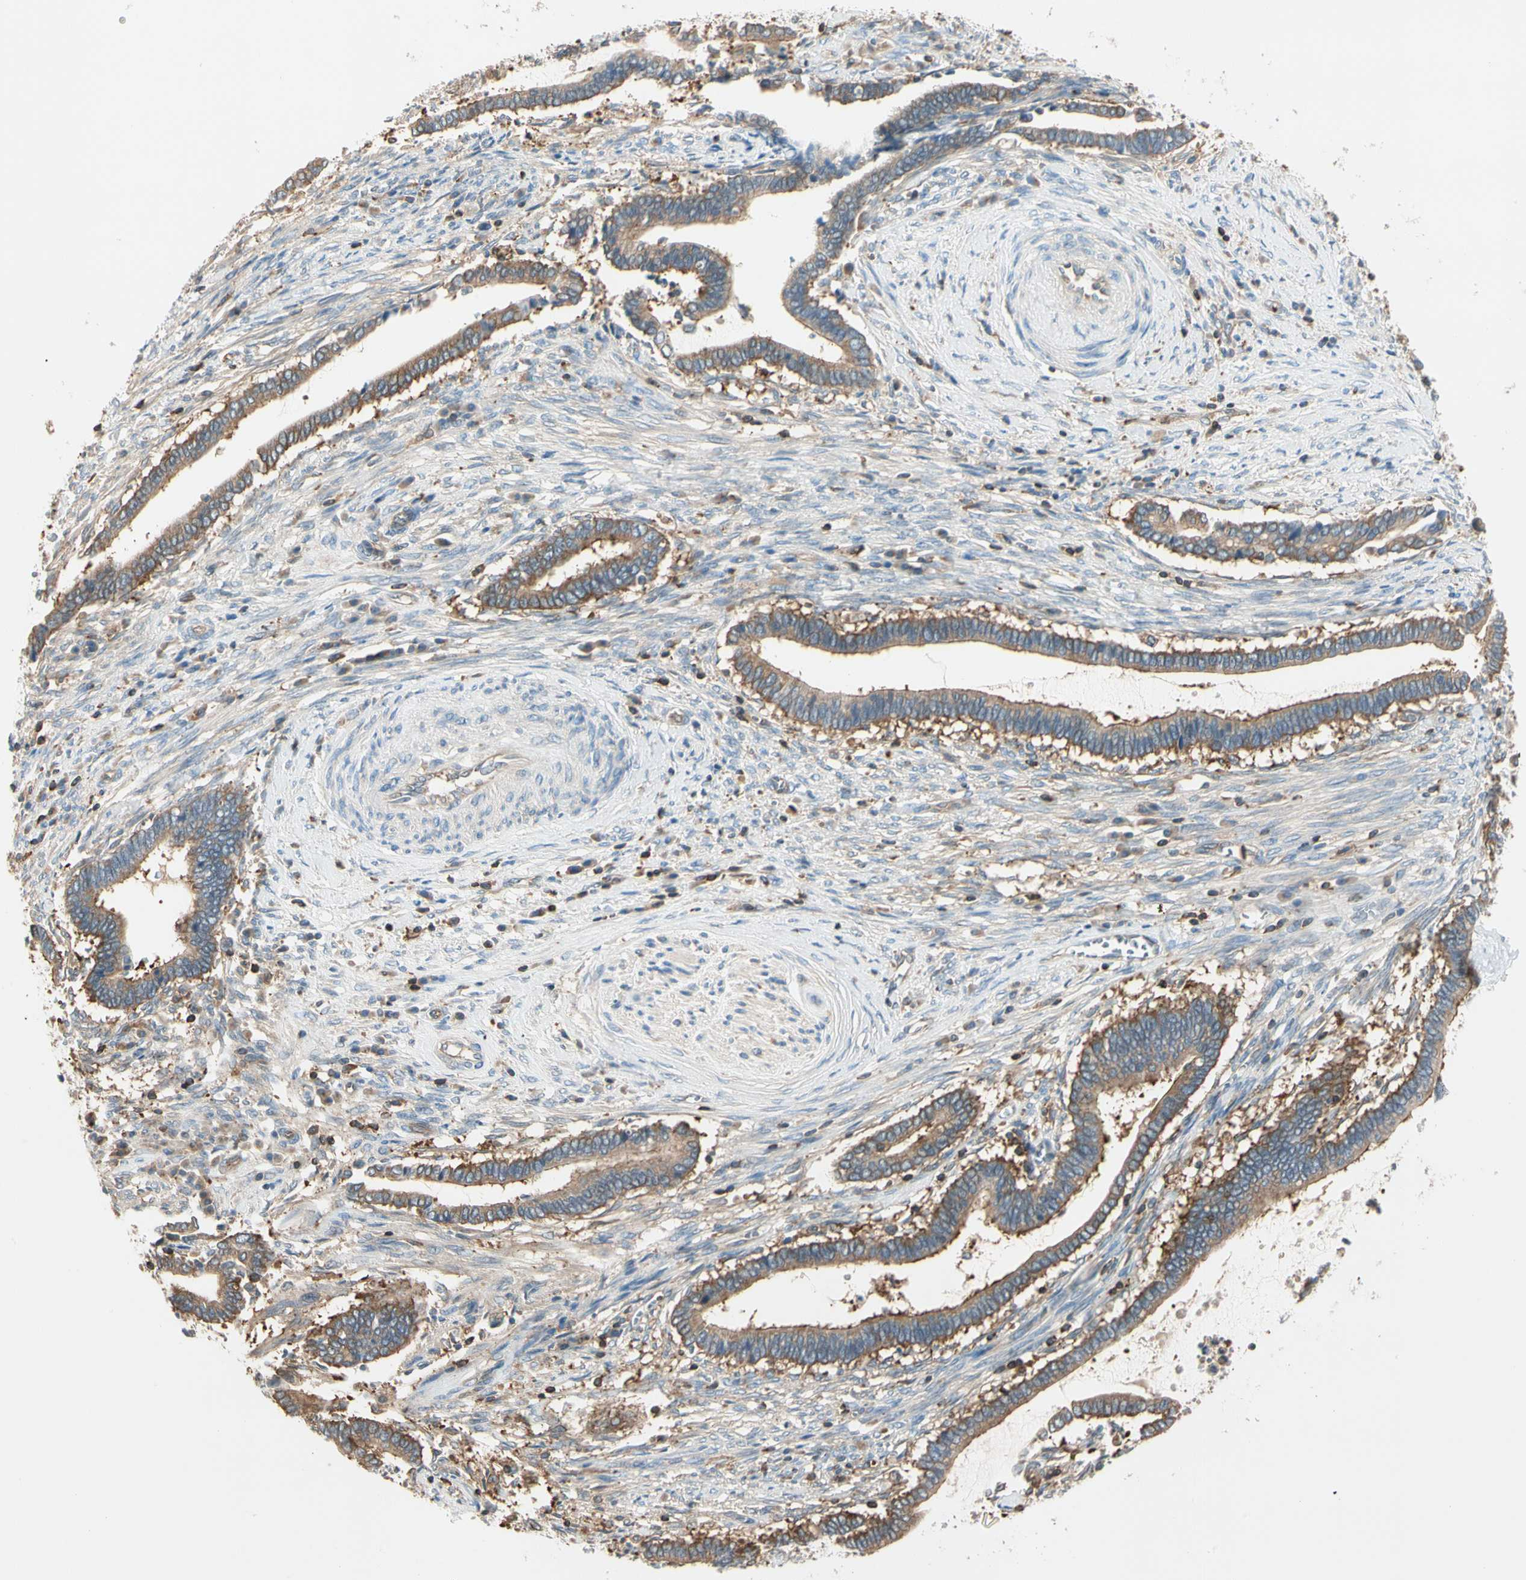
{"staining": {"intensity": "moderate", "quantity": ">75%", "location": "cytoplasmic/membranous"}, "tissue": "cervical cancer", "cell_type": "Tumor cells", "image_type": "cancer", "snomed": [{"axis": "morphology", "description": "Adenocarcinoma, NOS"}, {"axis": "topography", "description": "Cervix"}], "caption": "Immunohistochemistry photomicrograph of cervical cancer (adenocarcinoma) stained for a protein (brown), which shows medium levels of moderate cytoplasmic/membranous positivity in approximately >75% of tumor cells.", "gene": "CAPZA2", "patient": {"sex": "female", "age": 44}}